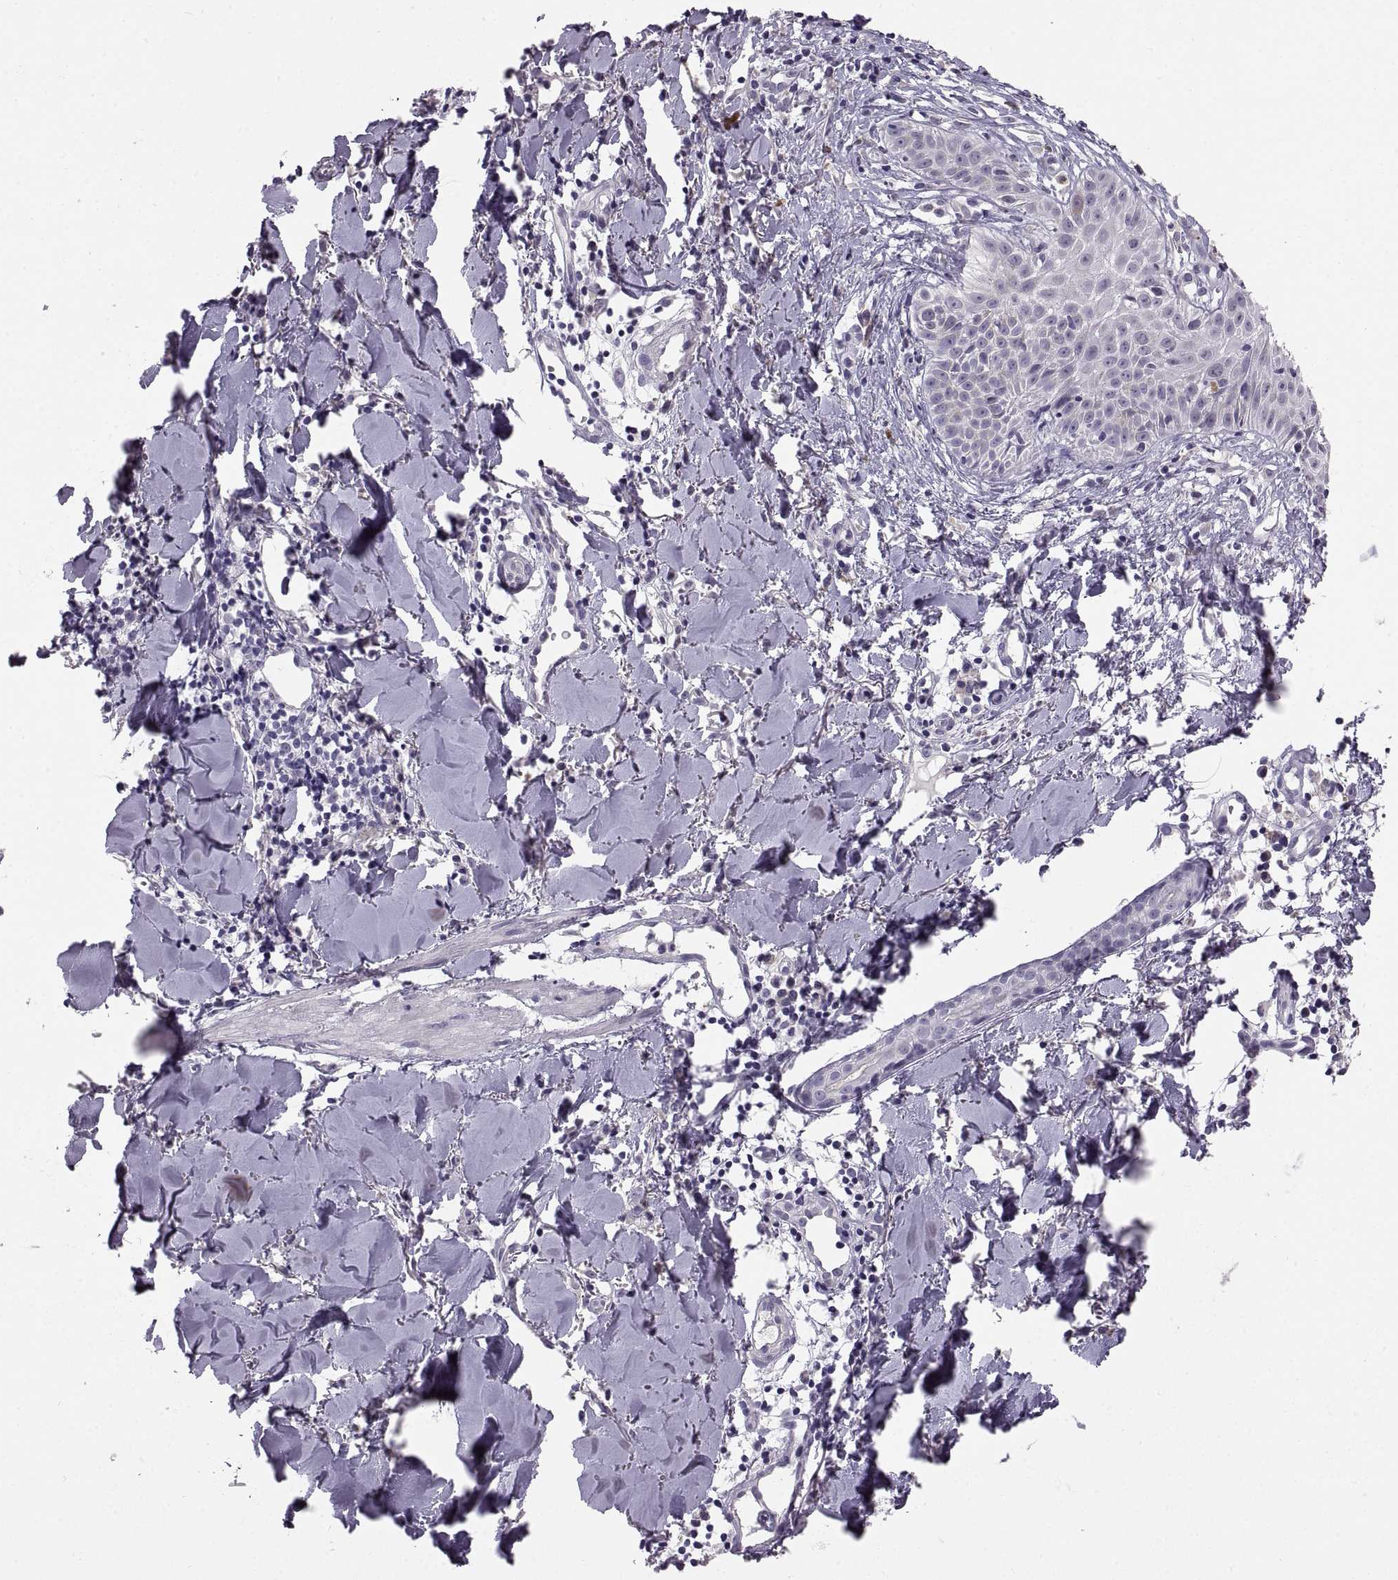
{"staining": {"intensity": "negative", "quantity": "none", "location": "none"}, "tissue": "melanoma", "cell_type": "Tumor cells", "image_type": "cancer", "snomed": [{"axis": "morphology", "description": "Malignant melanoma, NOS"}, {"axis": "topography", "description": "Skin"}], "caption": "High power microscopy micrograph of an IHC micrograph of malignant melanoma, revealing no significant staining in tumor cells.", "gene": "MAGEB18", "patient": {"sex": "male", "age": 51}}